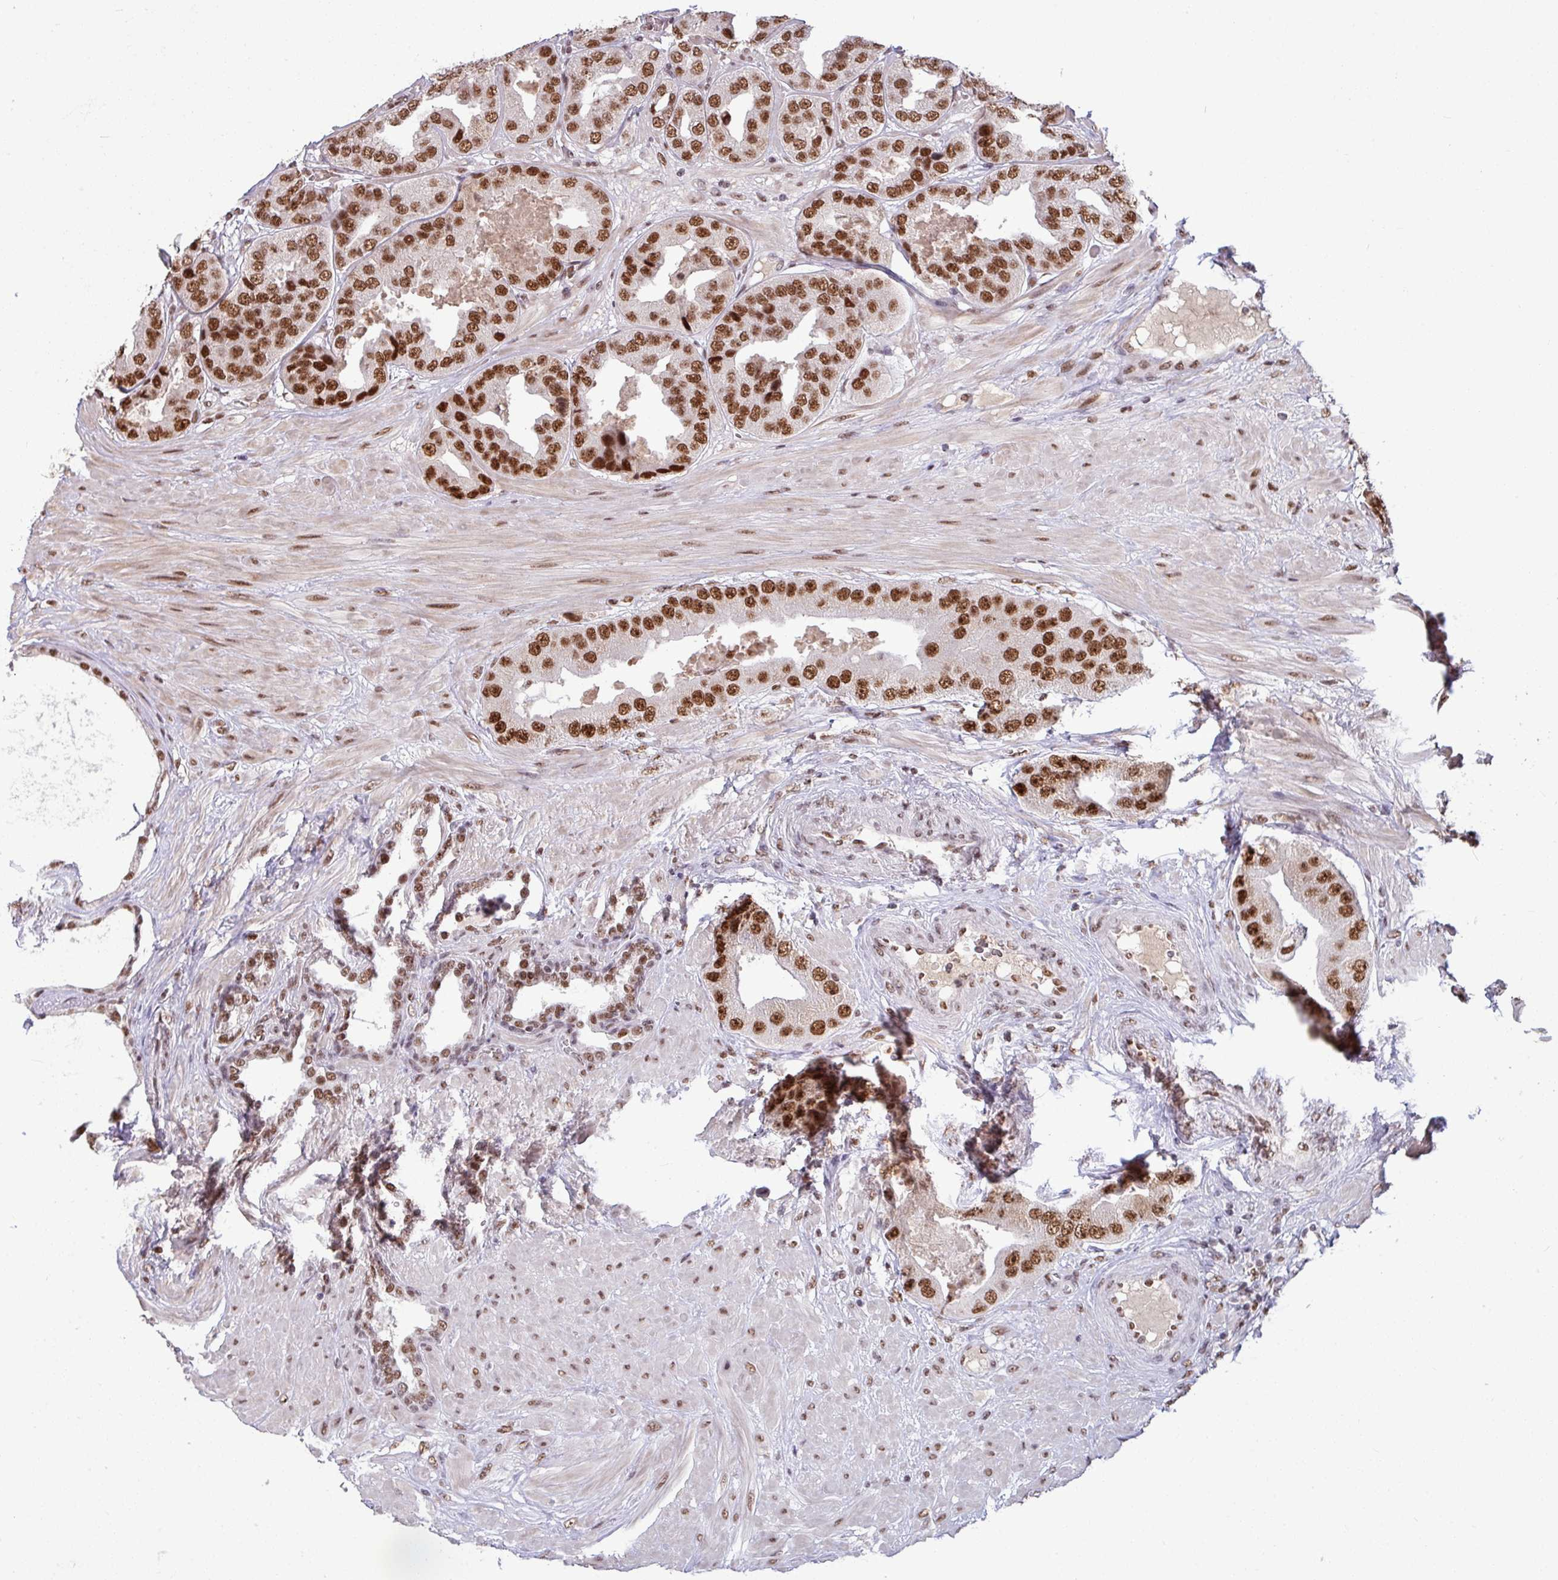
{"staining": {"intensity": "strong", "quantity": ">75%", "location": "nuclear"}, "tissue": "prostate cancer", "cell_type": "Tumor cells", "image_type": "cancer", "snomed": [{"axis": "morphology", "description": "Adenocarcinoma, High grade"}, {"axis": "topography", "description": "Prostate"}], "caption": "Prostate cancer (adenocarcinoma (high-grade)) was stained to show a protein in brown. There is high levels of strong nuclear expression in about >75% of tumor cells.", "gene": "TDG", "patient": {"sex": "male", "age": 63}}